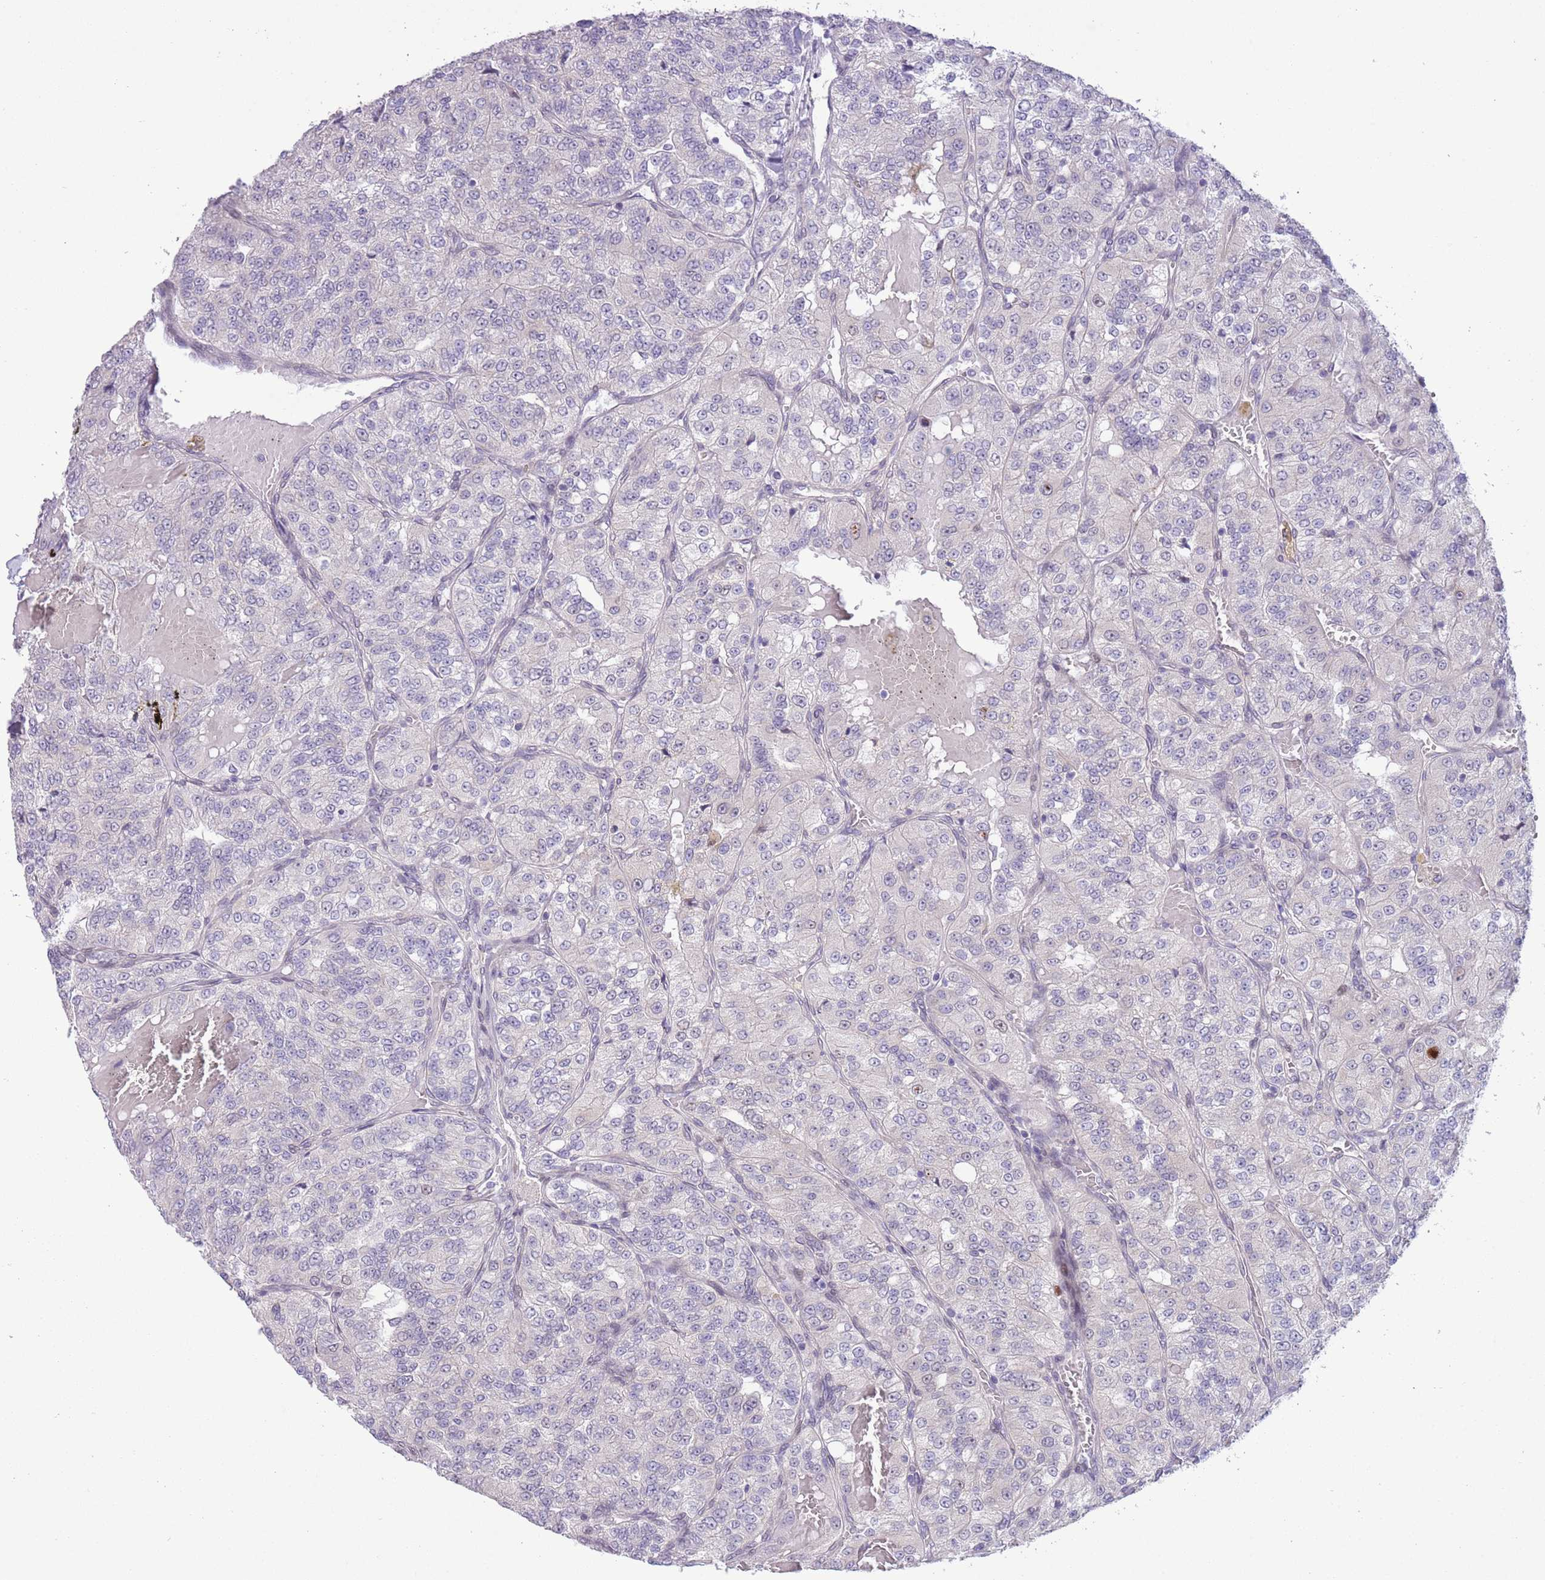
{"staining": {"intensity": "negative", "quantity": "none", "location": "none"}, "tissue": "renal cancer", "cell_type": "Tumor cells", "image_type": "cancer", "snomed": [{"axis": "morphology", "description": "Adenocarcinoma, NOS"}, {"axis": "topography", "description": "Kidney"}], "caption": "High power microscopy histopathology image of an IHC micrograph of renal cancer, revealing no significant expression in tumor cells.", "gene": "CCND2", "patient": {"sex": "female", "age": 63}}